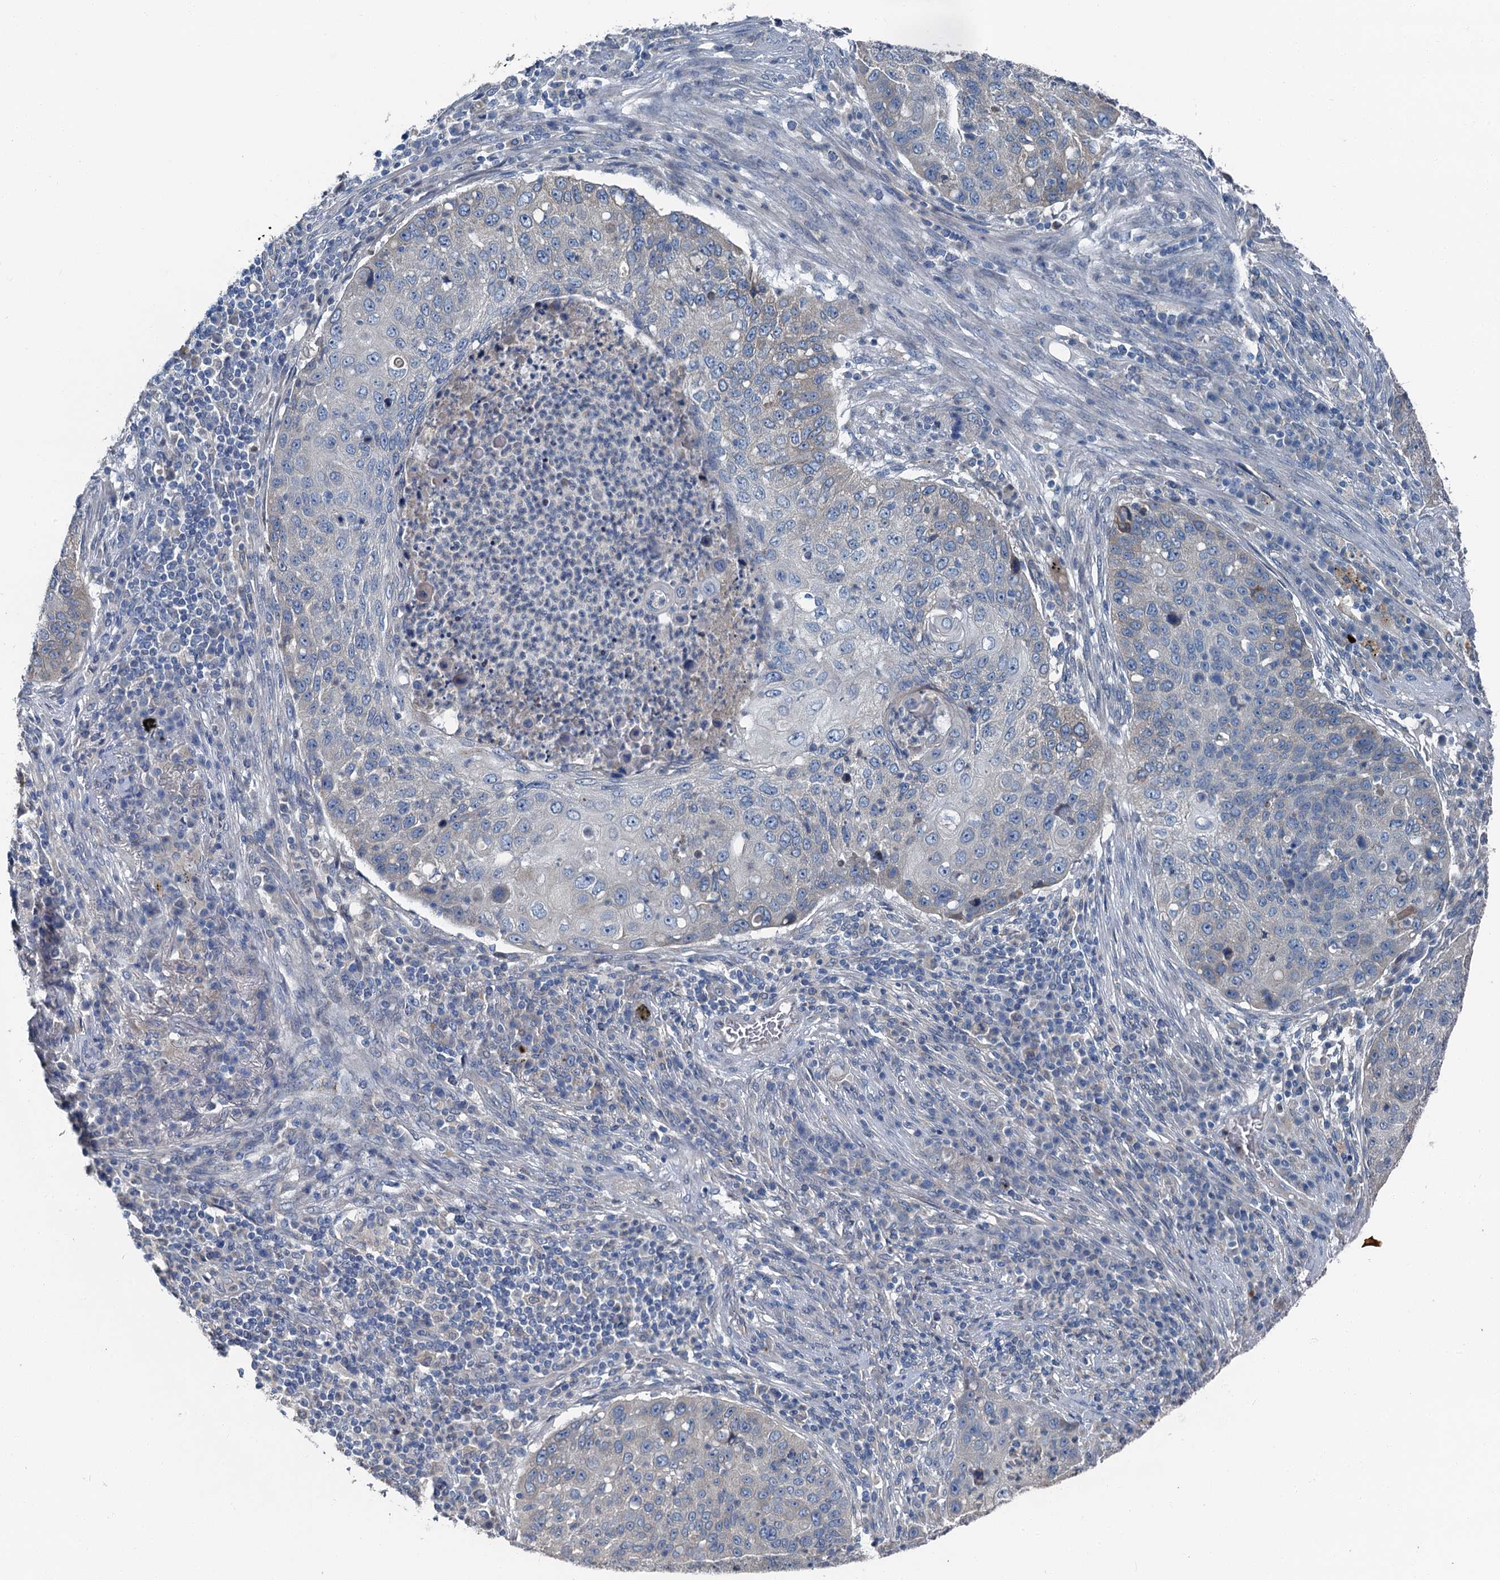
{"staining": {"intensity": "negative", "quantity": "none", "location": "none"}, "tissue": "lung cancer", "cell_type": "Tumor cells", "image_type": "cancer", "snomed": [{"axis": "morphology", "description": "Squamous cell carcinoma, NOS"}, {"axis": "topography", "description": "Lung"}], "caption": "Lung squamous cell carcinoma was stained to show a protein in brown. There is no significant staining in tumor cells. (DAB (3,3'-diaminobenzidine) immunohistochemistry visualized using brightfield microscopy, high magnification).", "gene": "C6orf120", "patient": {"sex": "female", "age": 63}}